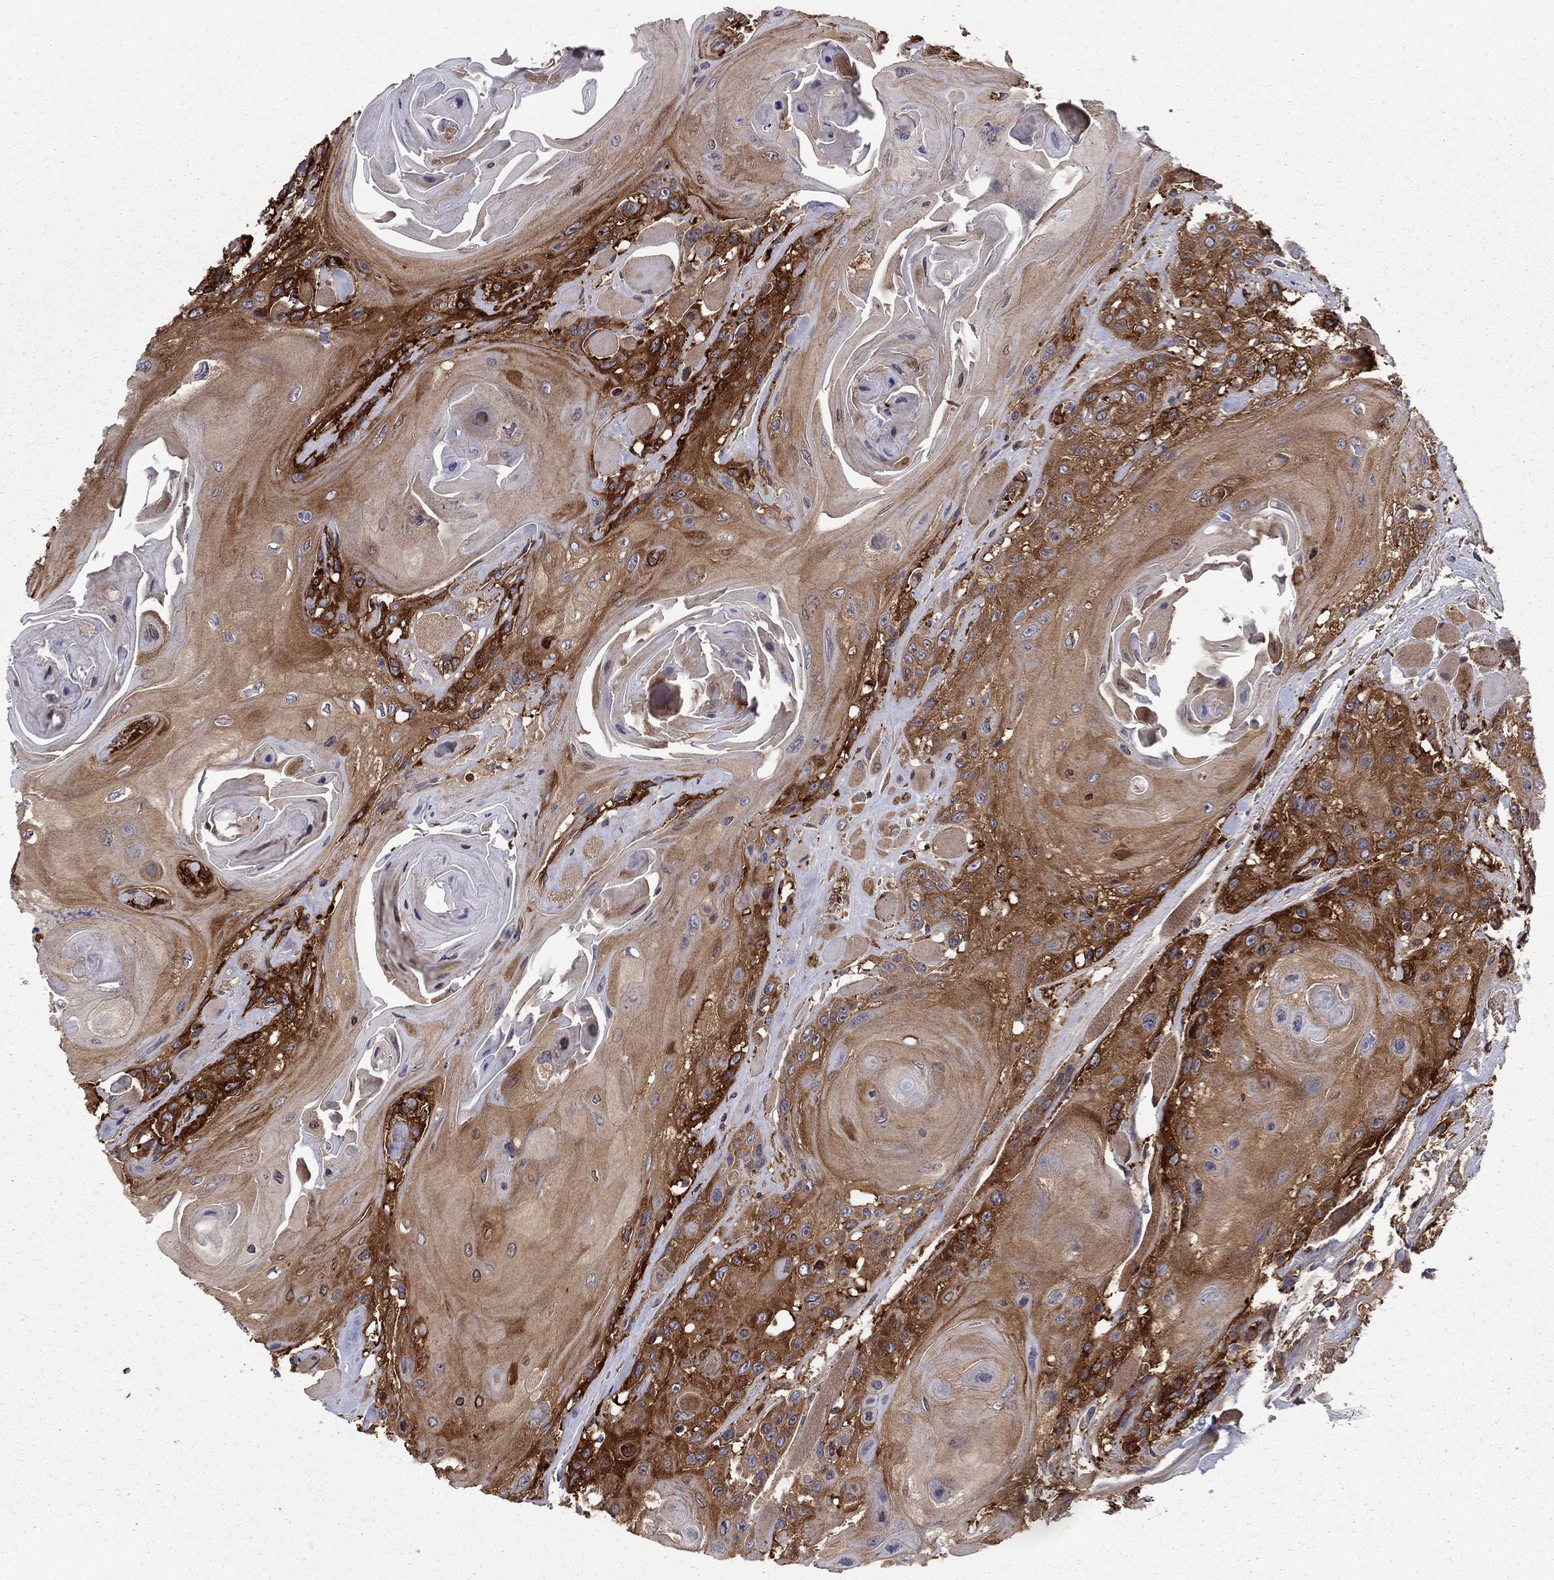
{"staining": {"intensity": "strong", "quantity": ">75%", "location": "cytoplasmic/membranous"}, "tissue": "head and neck cancer", "cell_type": "Tumor cells", "image_type": "cancer", "snomed": [{"axis": "morphology", "description": "Squamous cell carcinoma, NOS"}, {"axis": "topography", "description": "Head-Neck"}], "caption": "The micrograph shows a brown stain indicating the presence of a protein in the cytoplasmic/membranous of tumor cells in head and neck cancer.", "gene": "RNF123", "patient": {"sex": "female", "age": 59}}